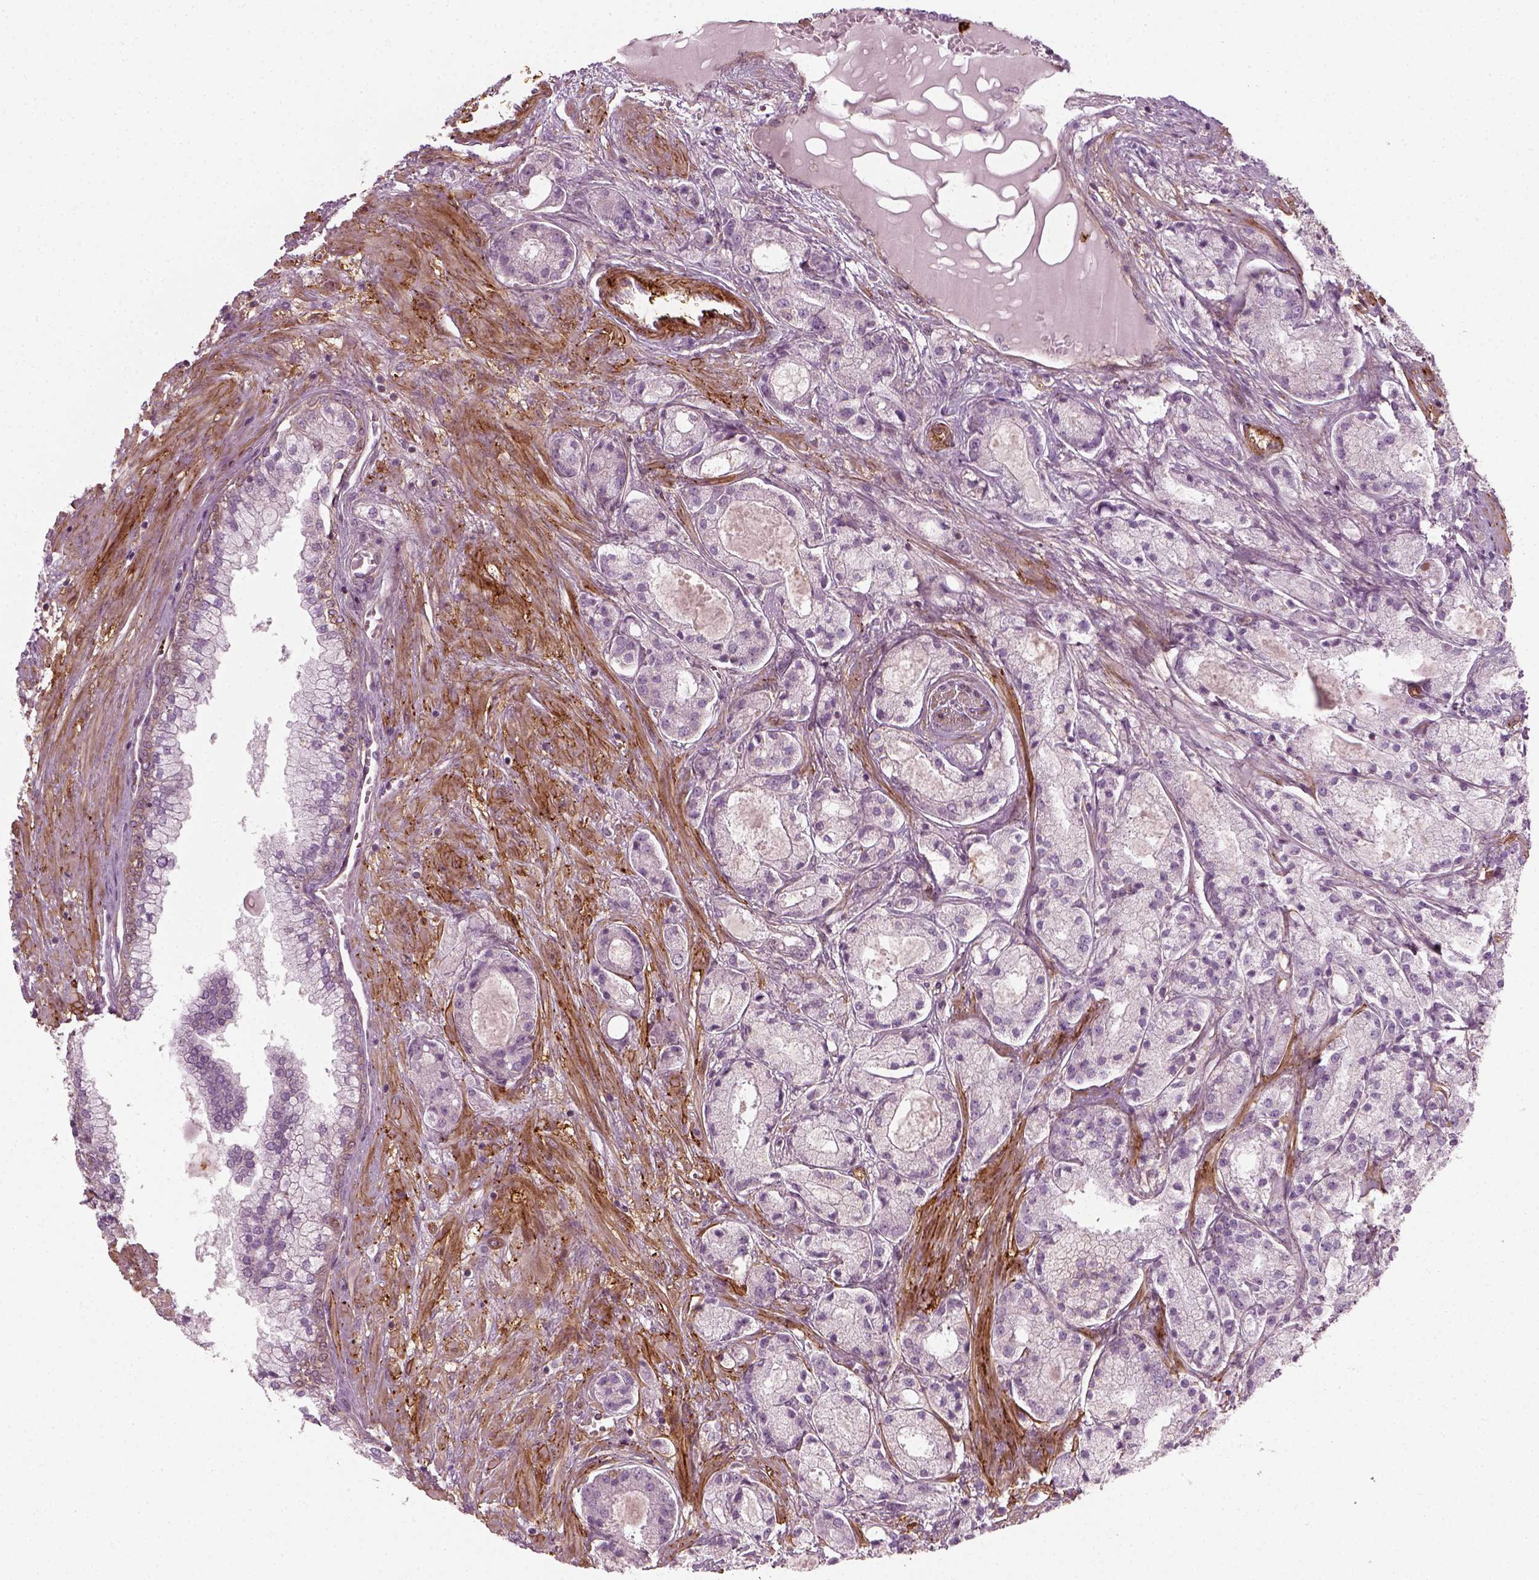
{"staining": {"intensity": "negative", "quantity": "none", "location": "none"}, "tissue": "prostate cancer", "cell_type": "Tumor cells", "image_type": "cancer", "snomed": [{"axis": "morphology", "description": "Adenocarcinoma, High grade"}, {"axis": "topography", "description": "Prostate"}], "caption": "High power microscopy image of an IHC micrograph of prostate cancer (high-grade adenocarcinoma), revealing no significant staining in tumor cells.", "gene": "NPTN", "patient": {"sex": "male", "age": 67}}